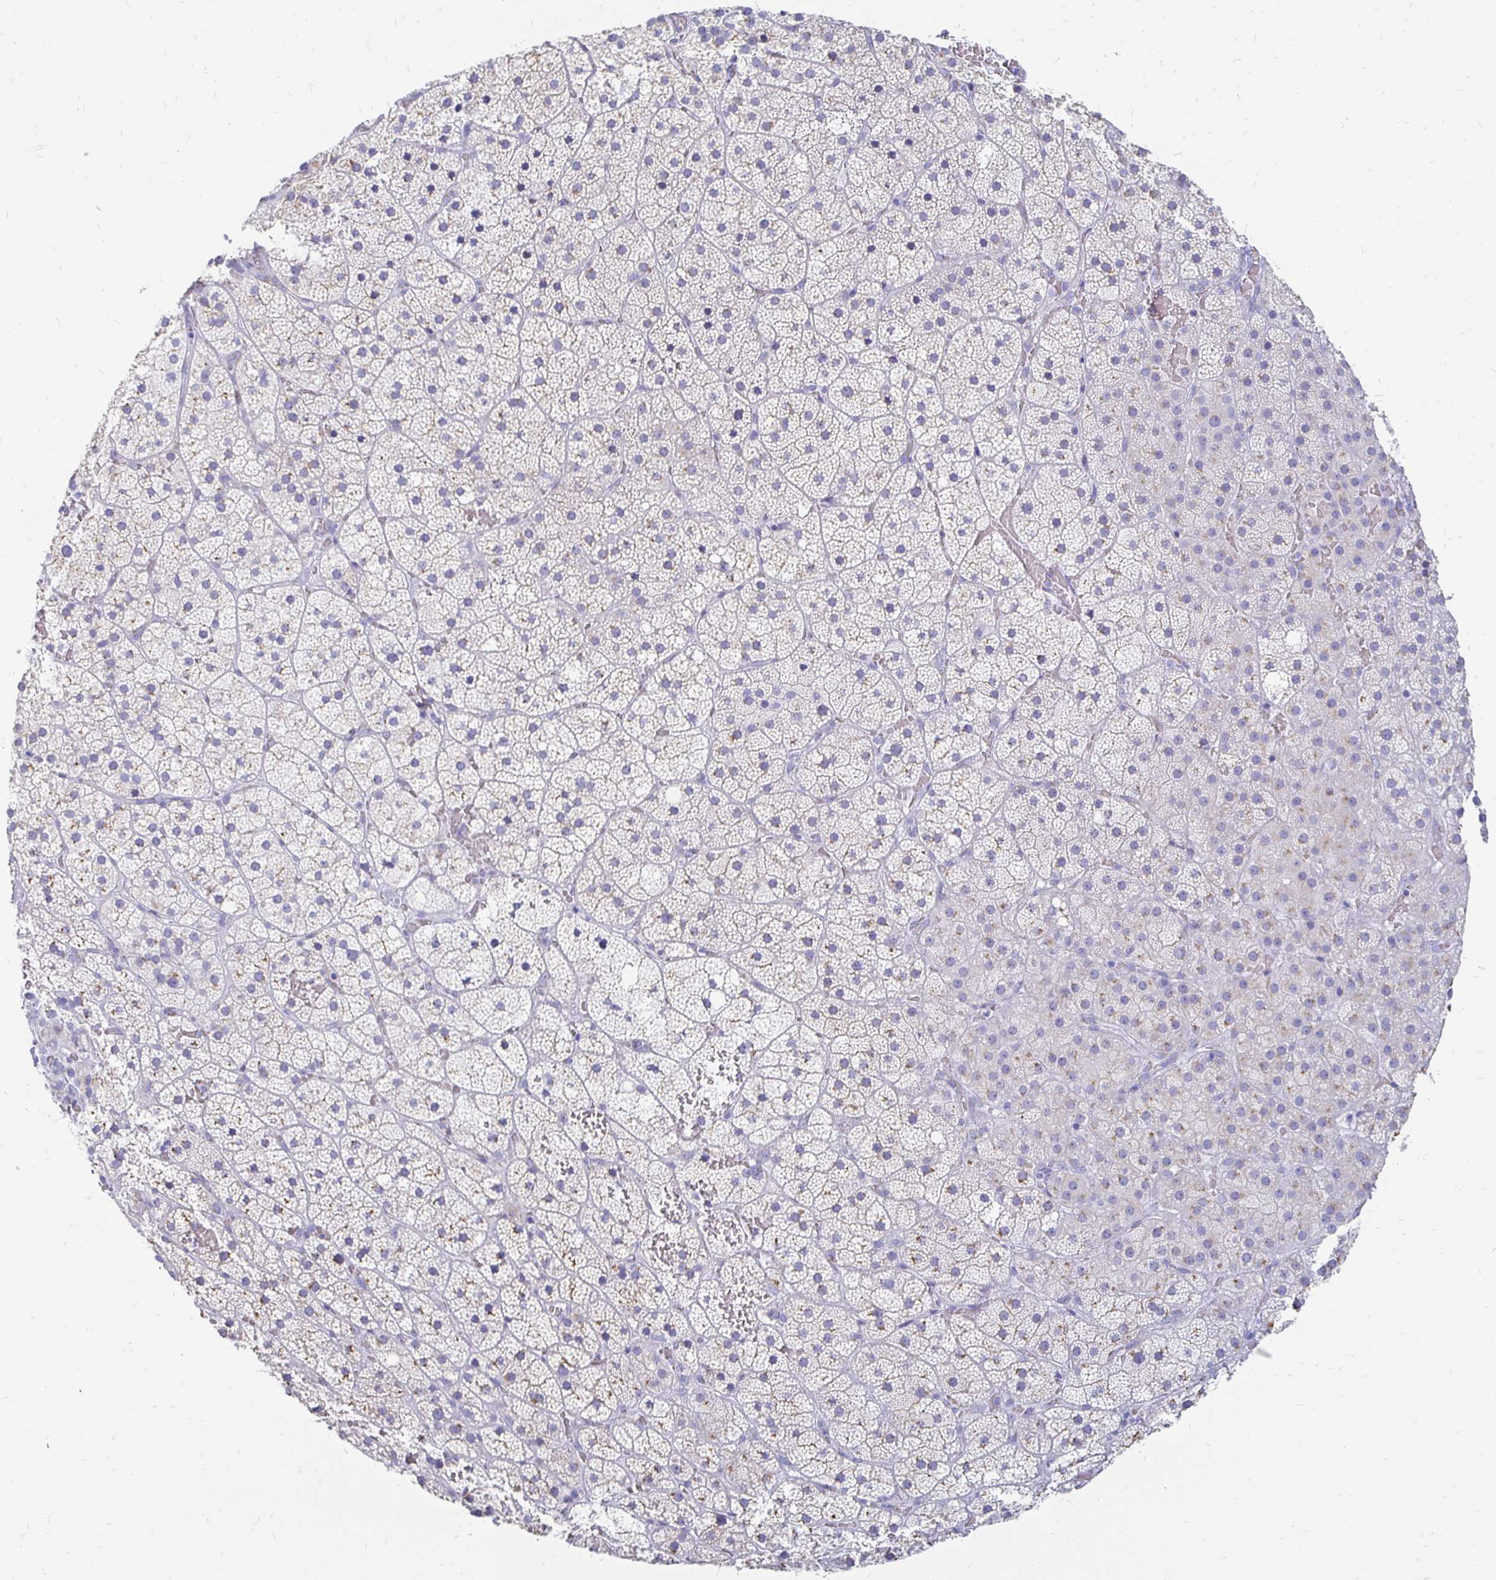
{"staining": {"intensity": "weak", "quantity": "25%-75%", "location": "cytoplasmic/membranous"}, "tissue": "adrenal gland", "cell_type": "Glandular cells", "image_type": "normal", "snomed": [{"axis": "morphology", "description": "Normal tissue, NOS"}, {"axis": "topography", "description": "Adrenal gland"}], "caption": "About 25%-75% of glandular cells in benign human adrenal gland display weak cytoplasmic/membranous protein positivity as visualized by brown immunohistochemical staining.", "gene": "PAGE4", "patient": {"sex": "male", "age": 53}}